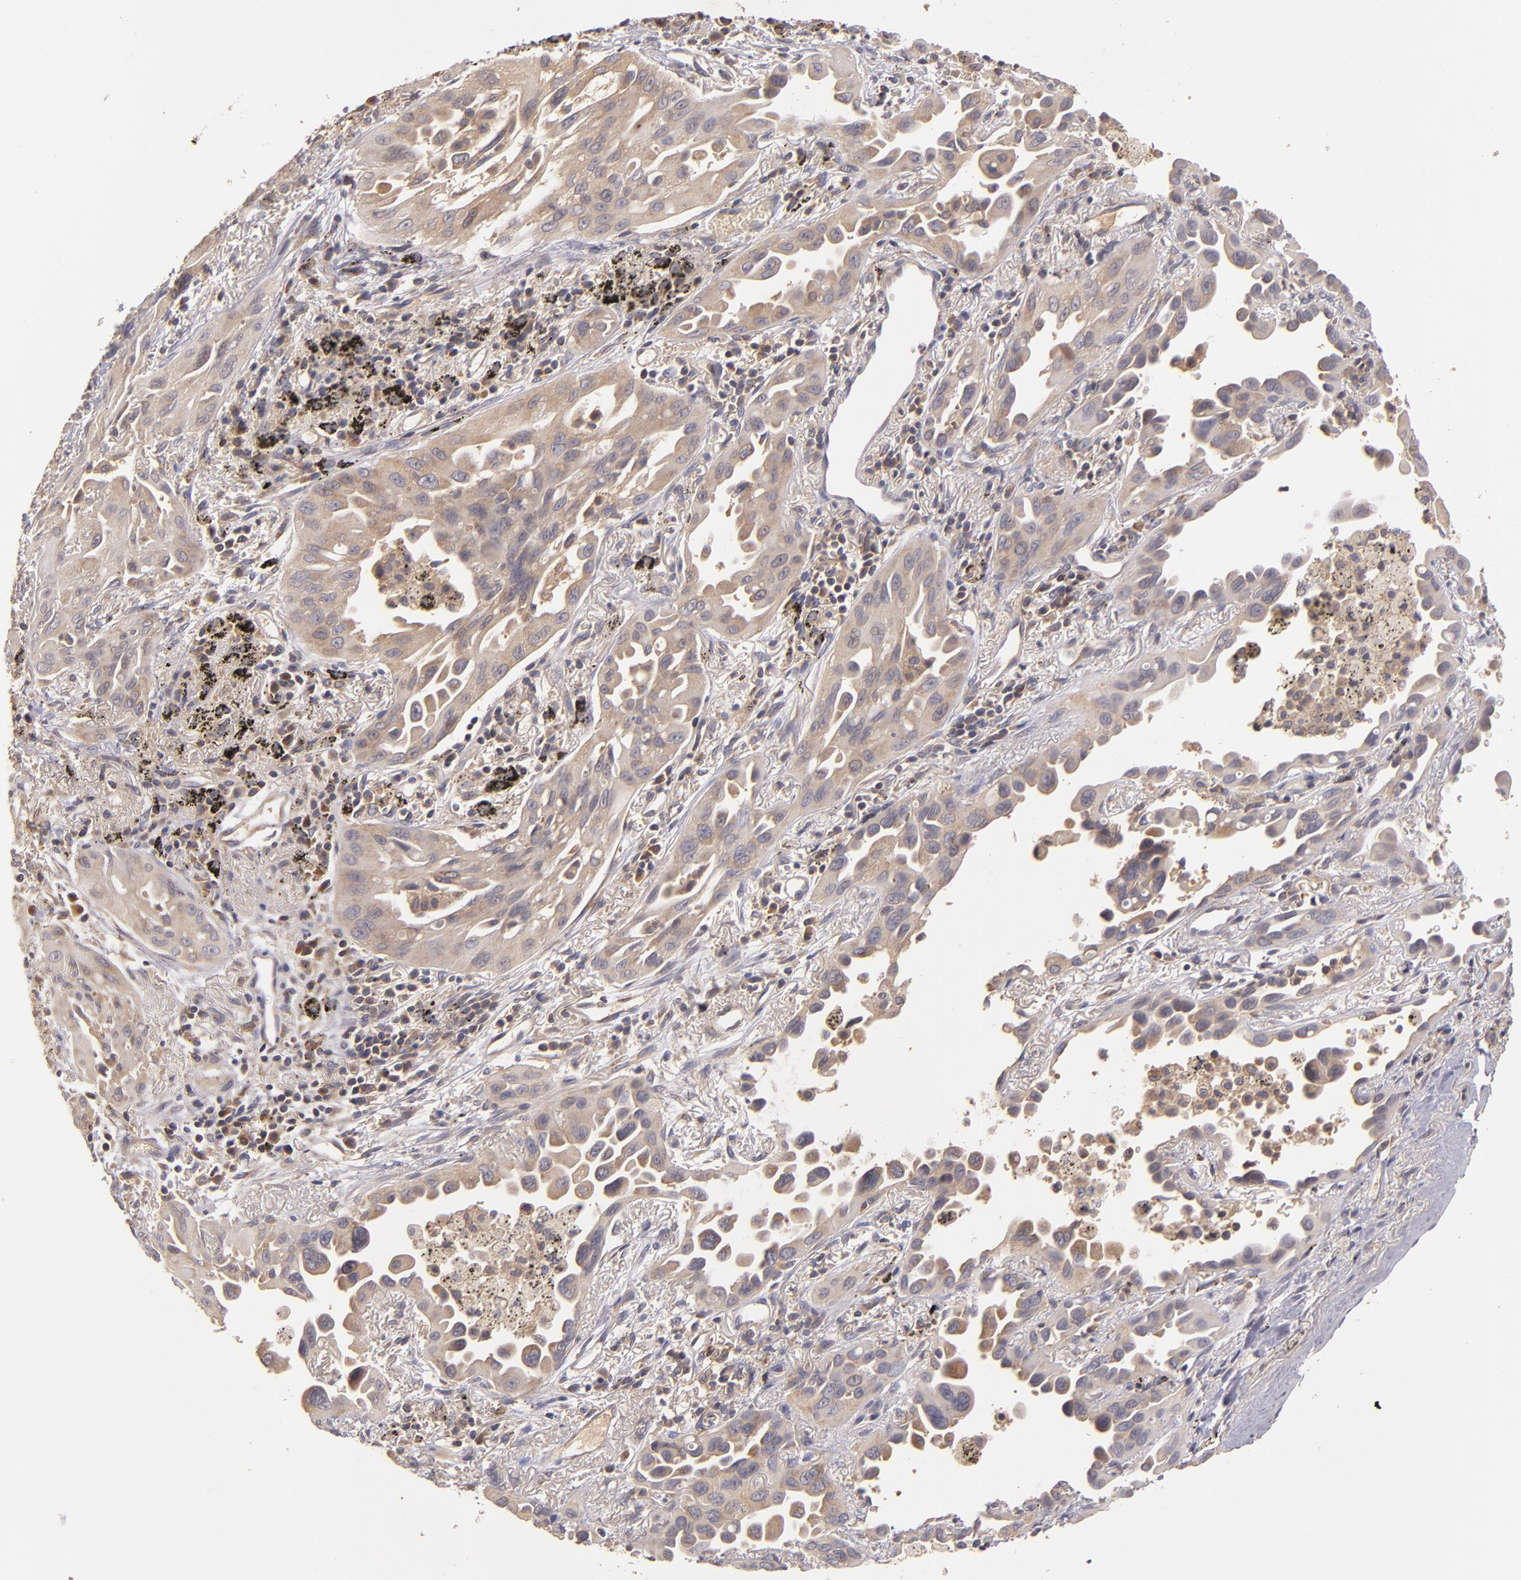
{"staining": {"intensity": "moderate", "quantity": ">75%", "location": "cytoplasmic/membranous"}, "tissue": "lung cancer", "cell_type": "Tumor cells", "image_type": "cancer", "snomed": [{"axis": "morphology", "description": "Adenocarcinoma, NOS"}, {"axis": "topography", "description": "Lung"}], "caption": "Human lung cancer stained with a protein marker demonstrates moderate staining in tumor cells.", "gene": "UPF3B", "patient": {"sex": "male", "age": 68}}